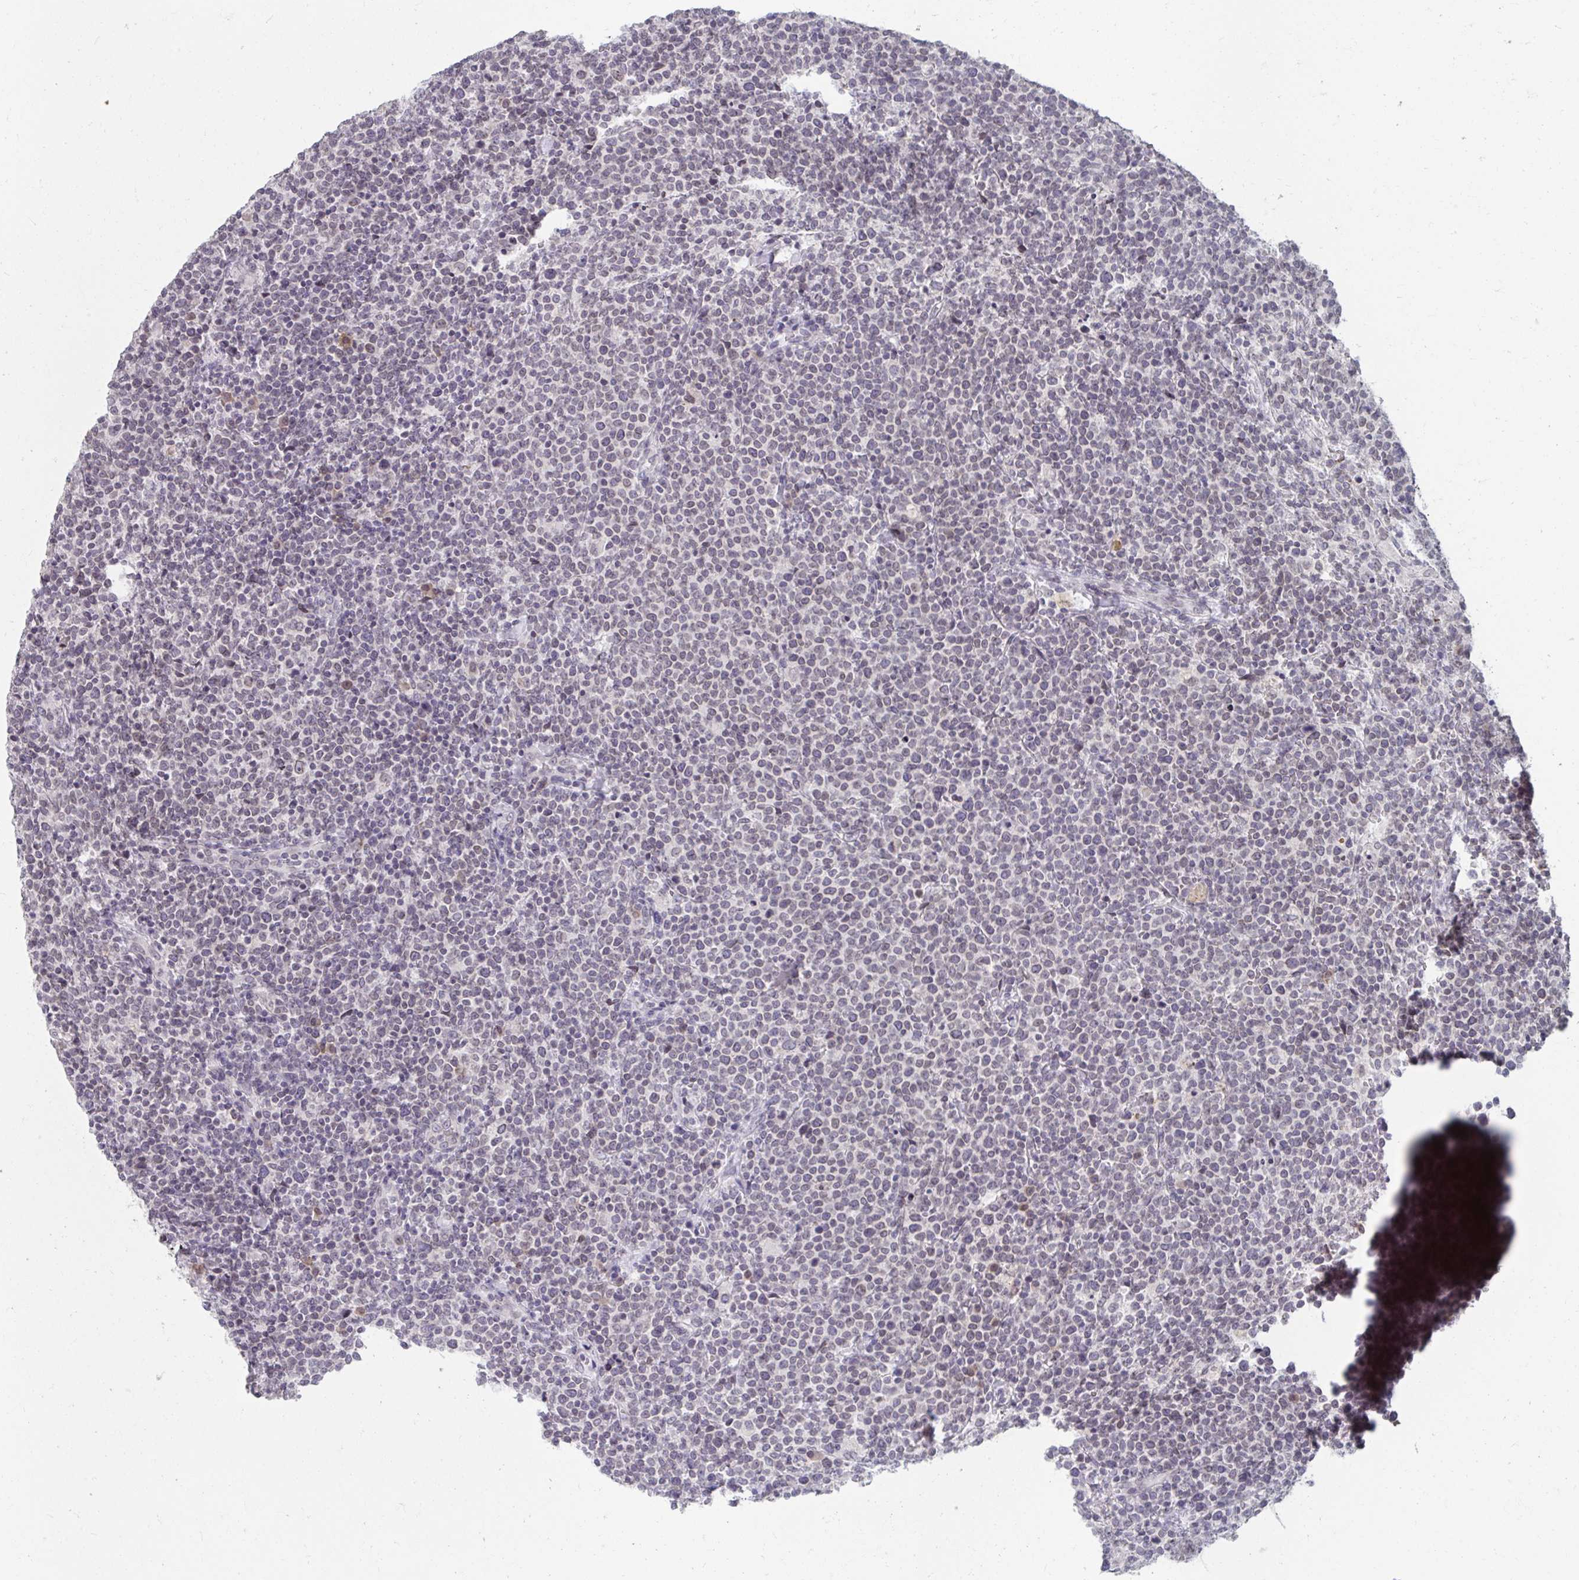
{"staining": {"intensity": "negative", "quantity": "none", "location": "none"}, "tissue": "lymphoma", "cell_type": "Tumor cells", "image_type": "cancer", "snomed": [{"axis": "morphology", "description": "Malignant lymphoma, non-Hodgkin's type, High grade"}, {"axis": "topography", "description": "Lymph node"}], "caption": "The IHC image has no significant staining in tumor cells of lymphoma tissue.", "gene": "NUP133", "patient": {"sex": "male", "age": 61}}